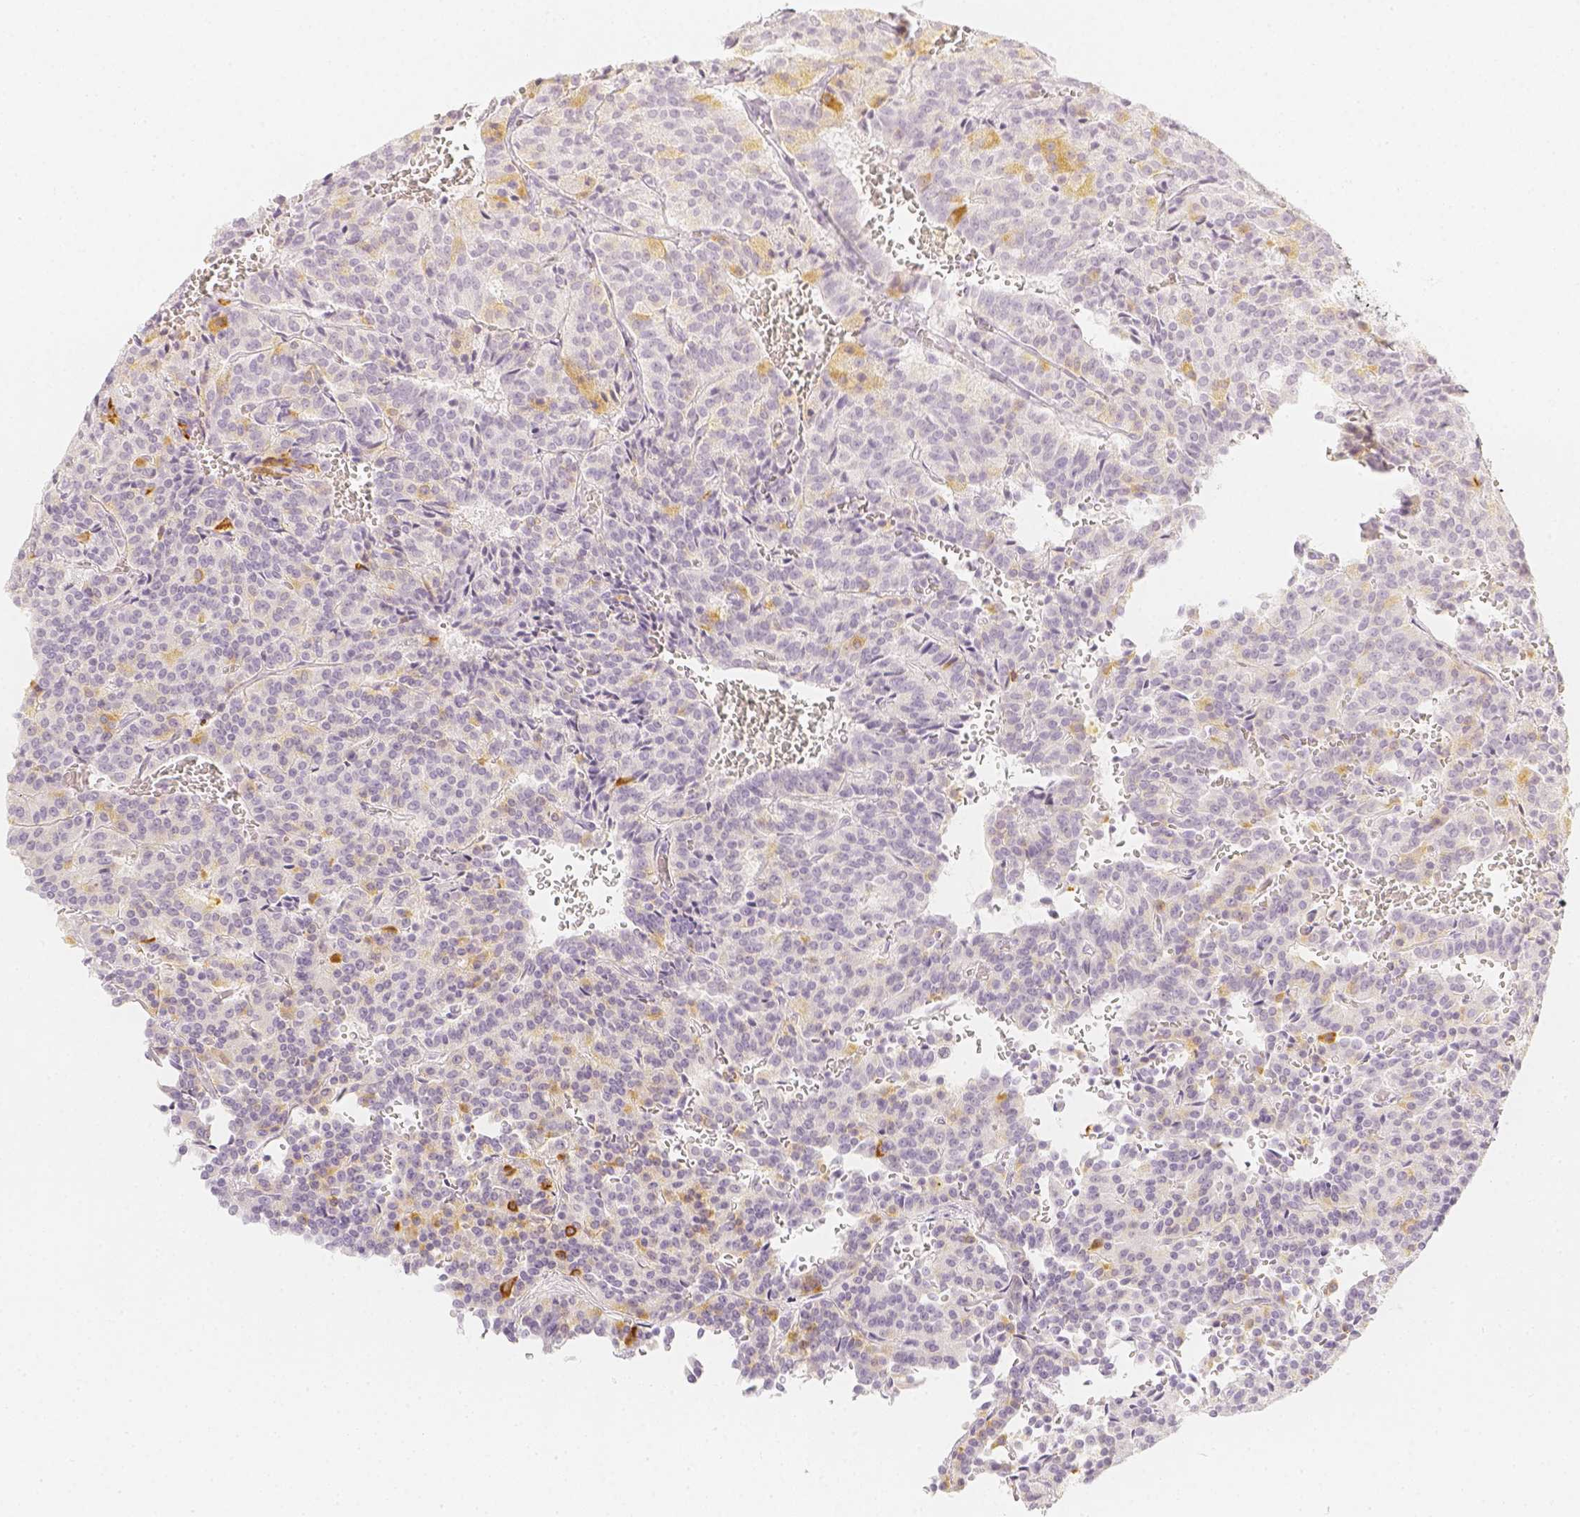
{"staining": {"intensity": "moderate", "quantity": "<25%", "location": "cytoplasmic/membranous"}, "tissue": "carcinoid", "cell_type": "Tumor cells", "image_type": "cancer", "snomed": [{"axis": "morphology", "description": "Carcinoid, malignant, NOS"}, {"axis": "topography", "description": "Lung"}], "caption": "Approximately <25% of tumor cells in carcinoid demonstrate moderate cytoplasmic/membranous protein staining as visualized by brown immunohistochemical staining.", "gene": "SLC18A1", "patient": {"sex": "male", "age": 70}}